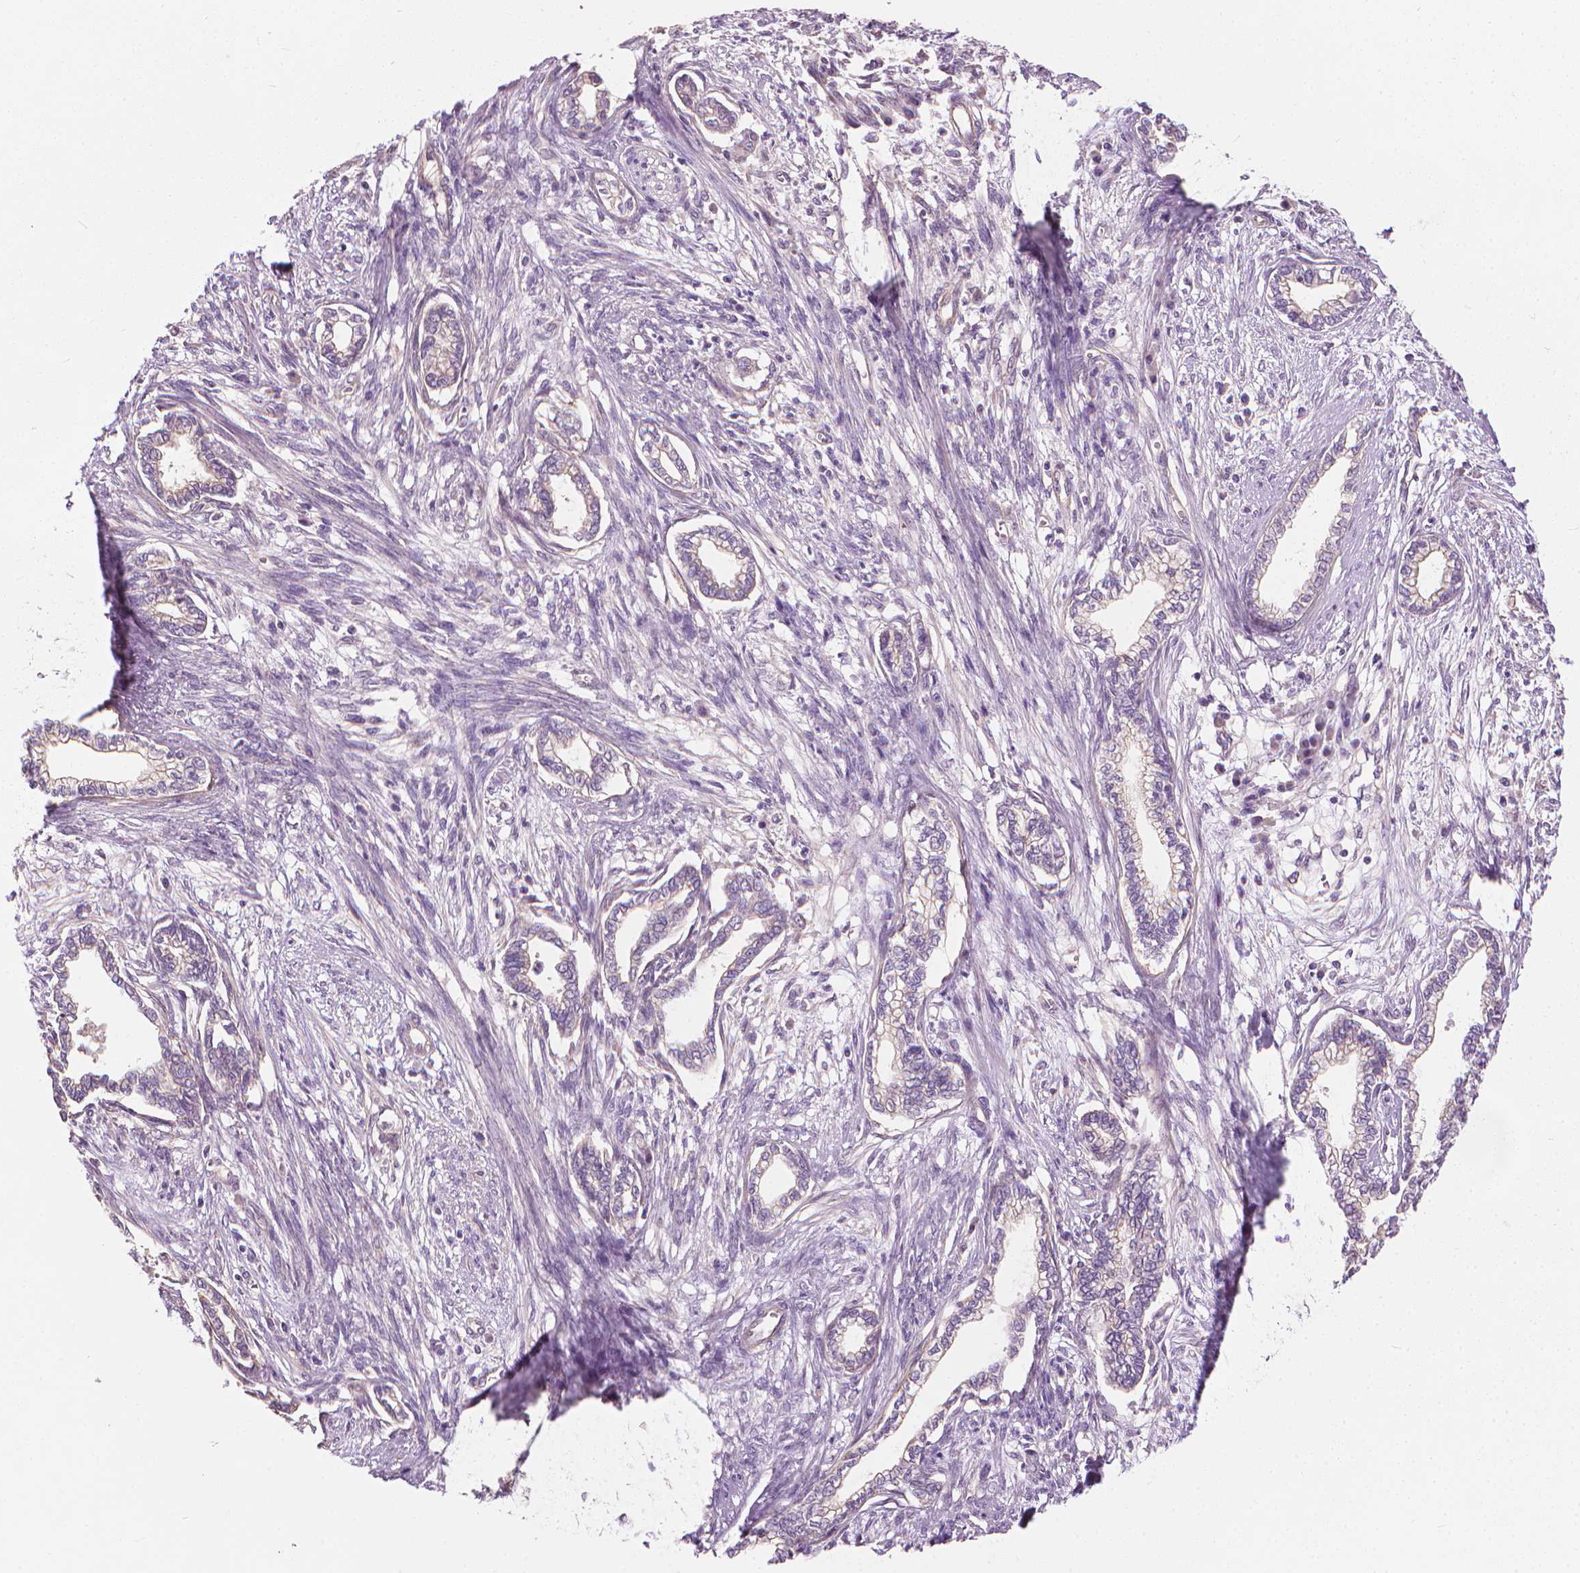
{"staining": {"intensity": "negative", "quantity": "none", "location": "none"}, "tissue": "cervical cancer", "cell_type": "Tumor cells", "image_type": "cancer", "snomed": [{"axis": "morphology", "description": "Adenocarcinoma, NOS"}, {"axis": "topography", "description": "Cervix"}], "caption": "The image displays no staining of tumor cells in cervical adenocarcinoma.", "gene": "RIIAD1", "patient": {"sex": "female", "age": 62}}